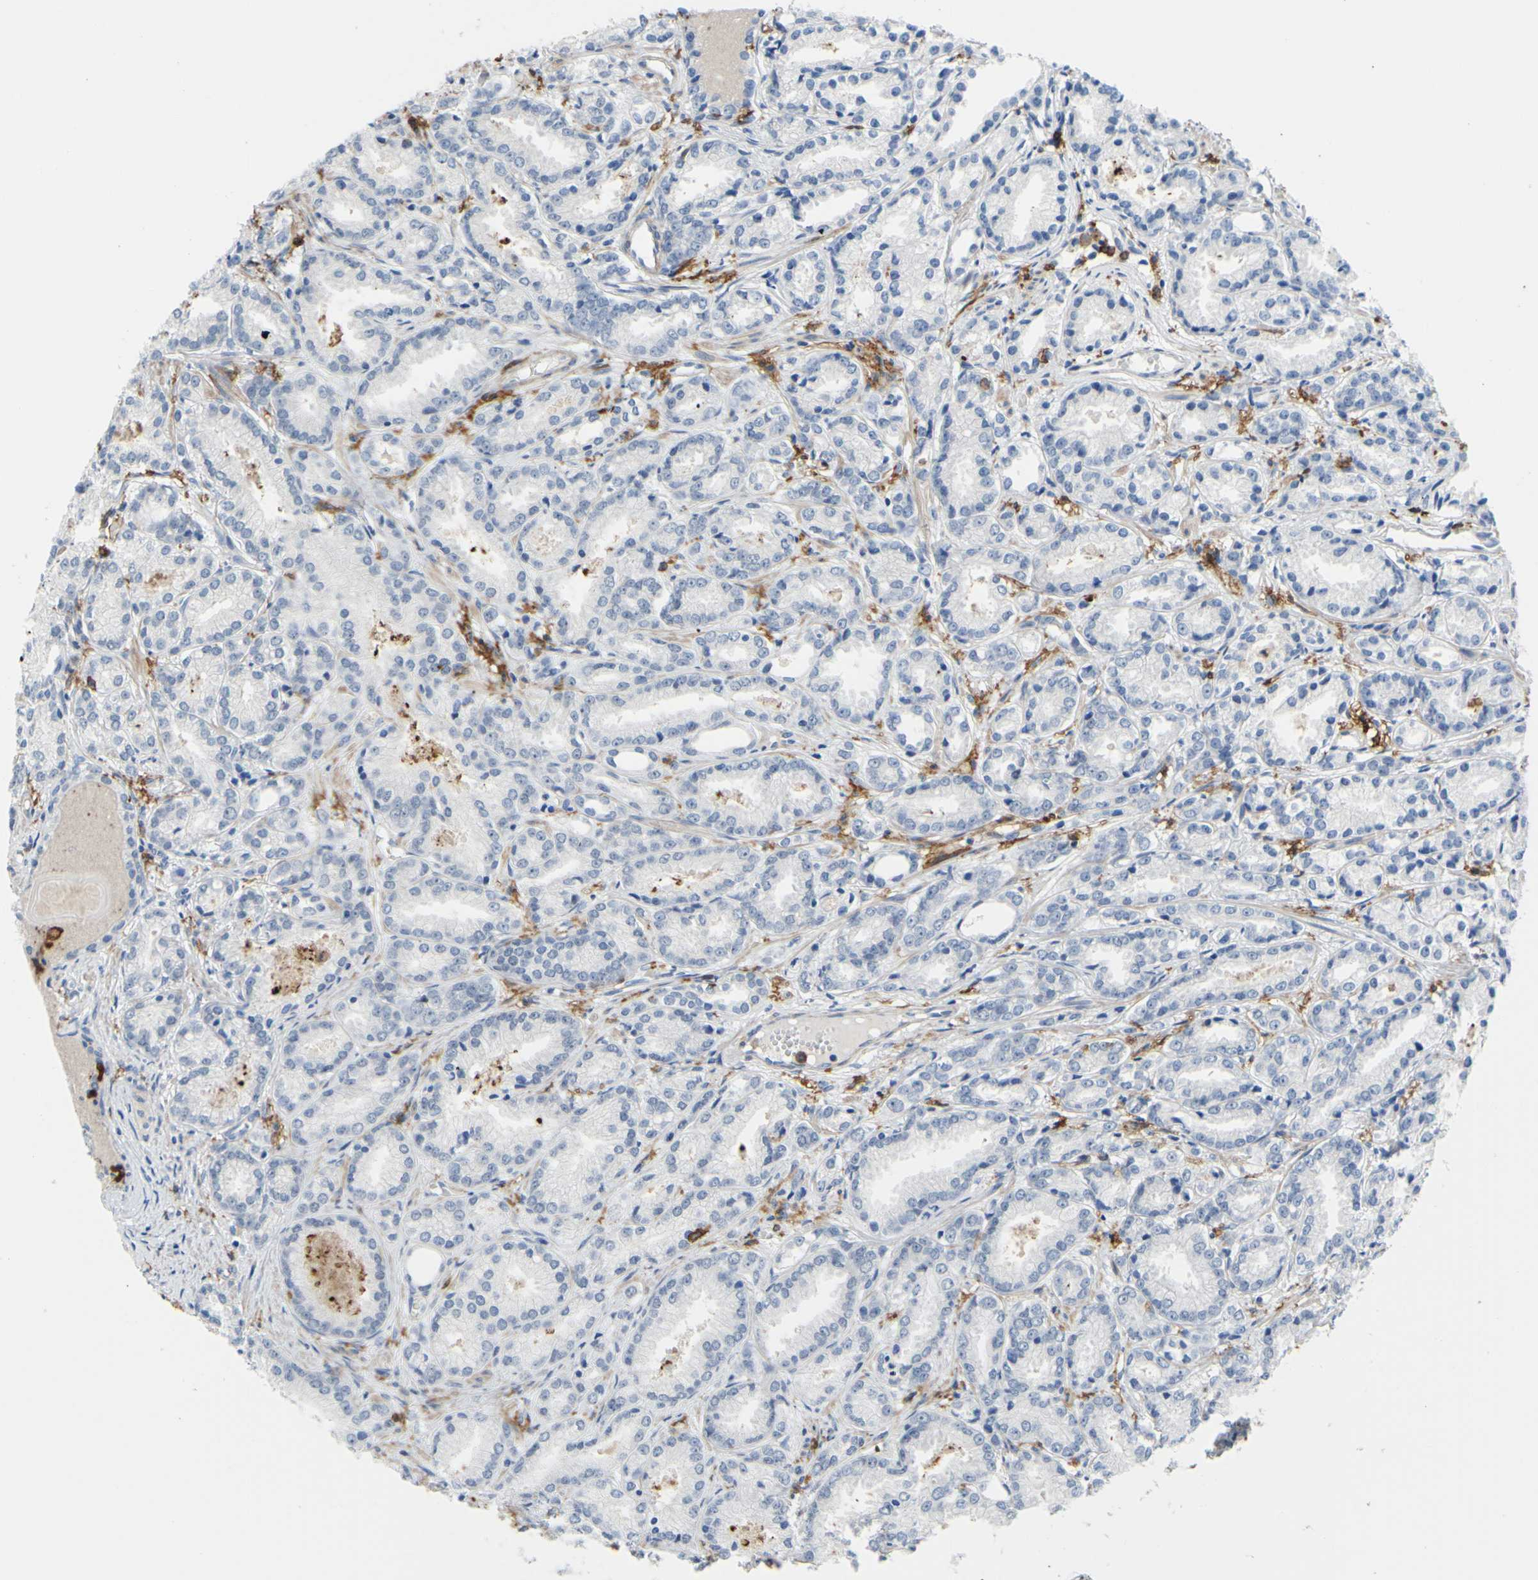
{"staining": {"intensity": "negative", "quantity": "none", "location": "none"}, "tissue": "prostate cancer", "cell_type": "Tumor cells", "image_type": "cancer", "snomed": [{"axis": "morphology", "description": "Adenocarcinoma, Low grade"}, {"axis": "topography", "description": "Prostate"}], "caption": "DAB (3,3'-diaminobenzidine) immunohistochemical staining of human low-grade adenocarcinoma (prostate) reveals no significant positivity in tumor cells.", "gene": "FCGR2A", "patient": {"sex": "male", "age": 72}}